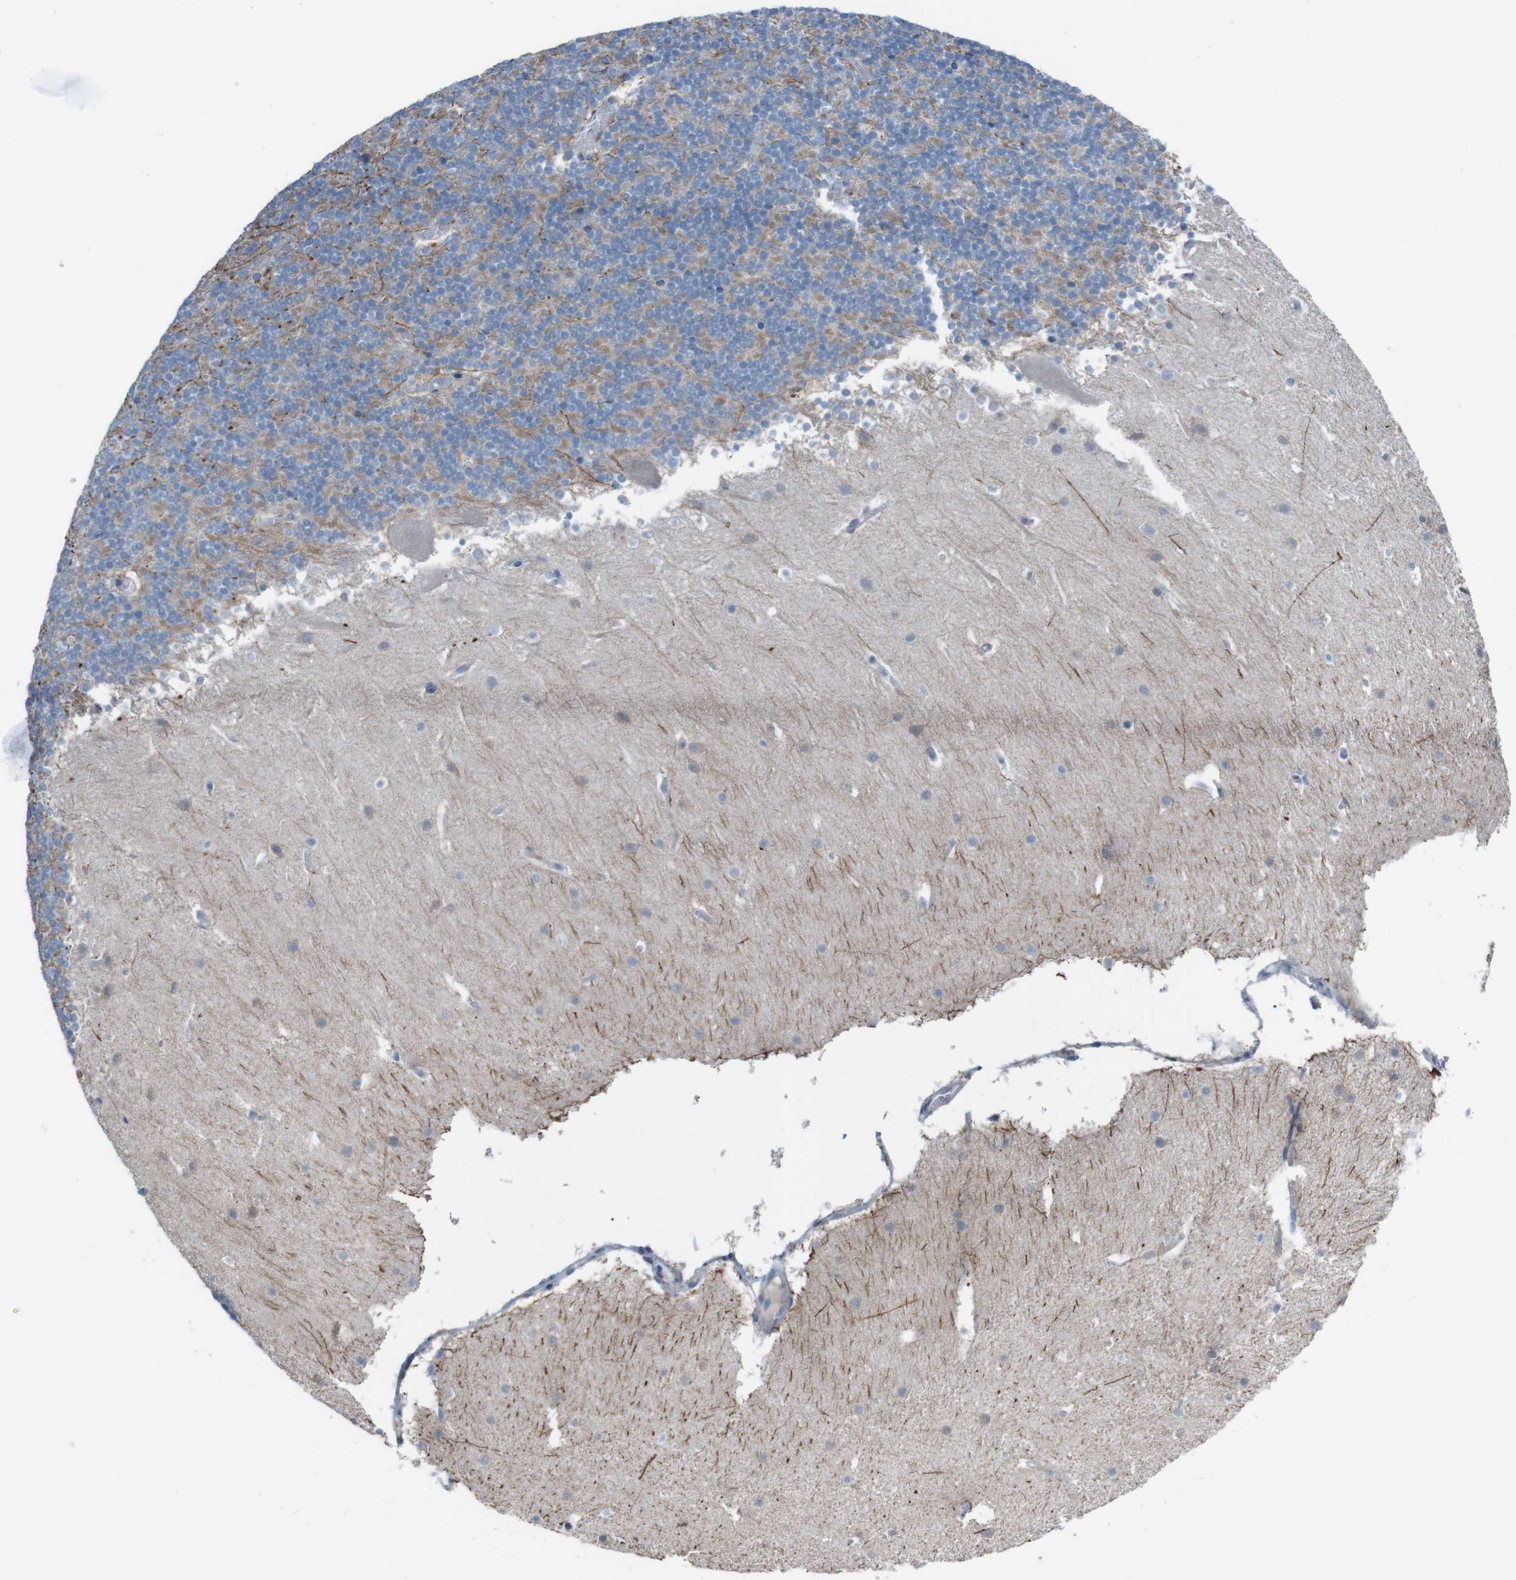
{"staining": {"intensity": "moderate", "quantity": "25%-75%", "location": "cytoplasmic/membranous"}, "tissue": "cerebellum", "cell_type": "Cells in granular layer", "image_type": "normal", "snomed": [{"axis": "morphology", "description": "Normal tissue, NOS"}, {"axis": "topography", "description": "Cerebellum"}], "caption": "A micrograph of human cerebellum stained for a protein demonstrates moderate cytoplasmic/membranous brown staining in cells in granular layer.", "gene": "CDH22", "patient": {"sex": "male", "age": 45}}